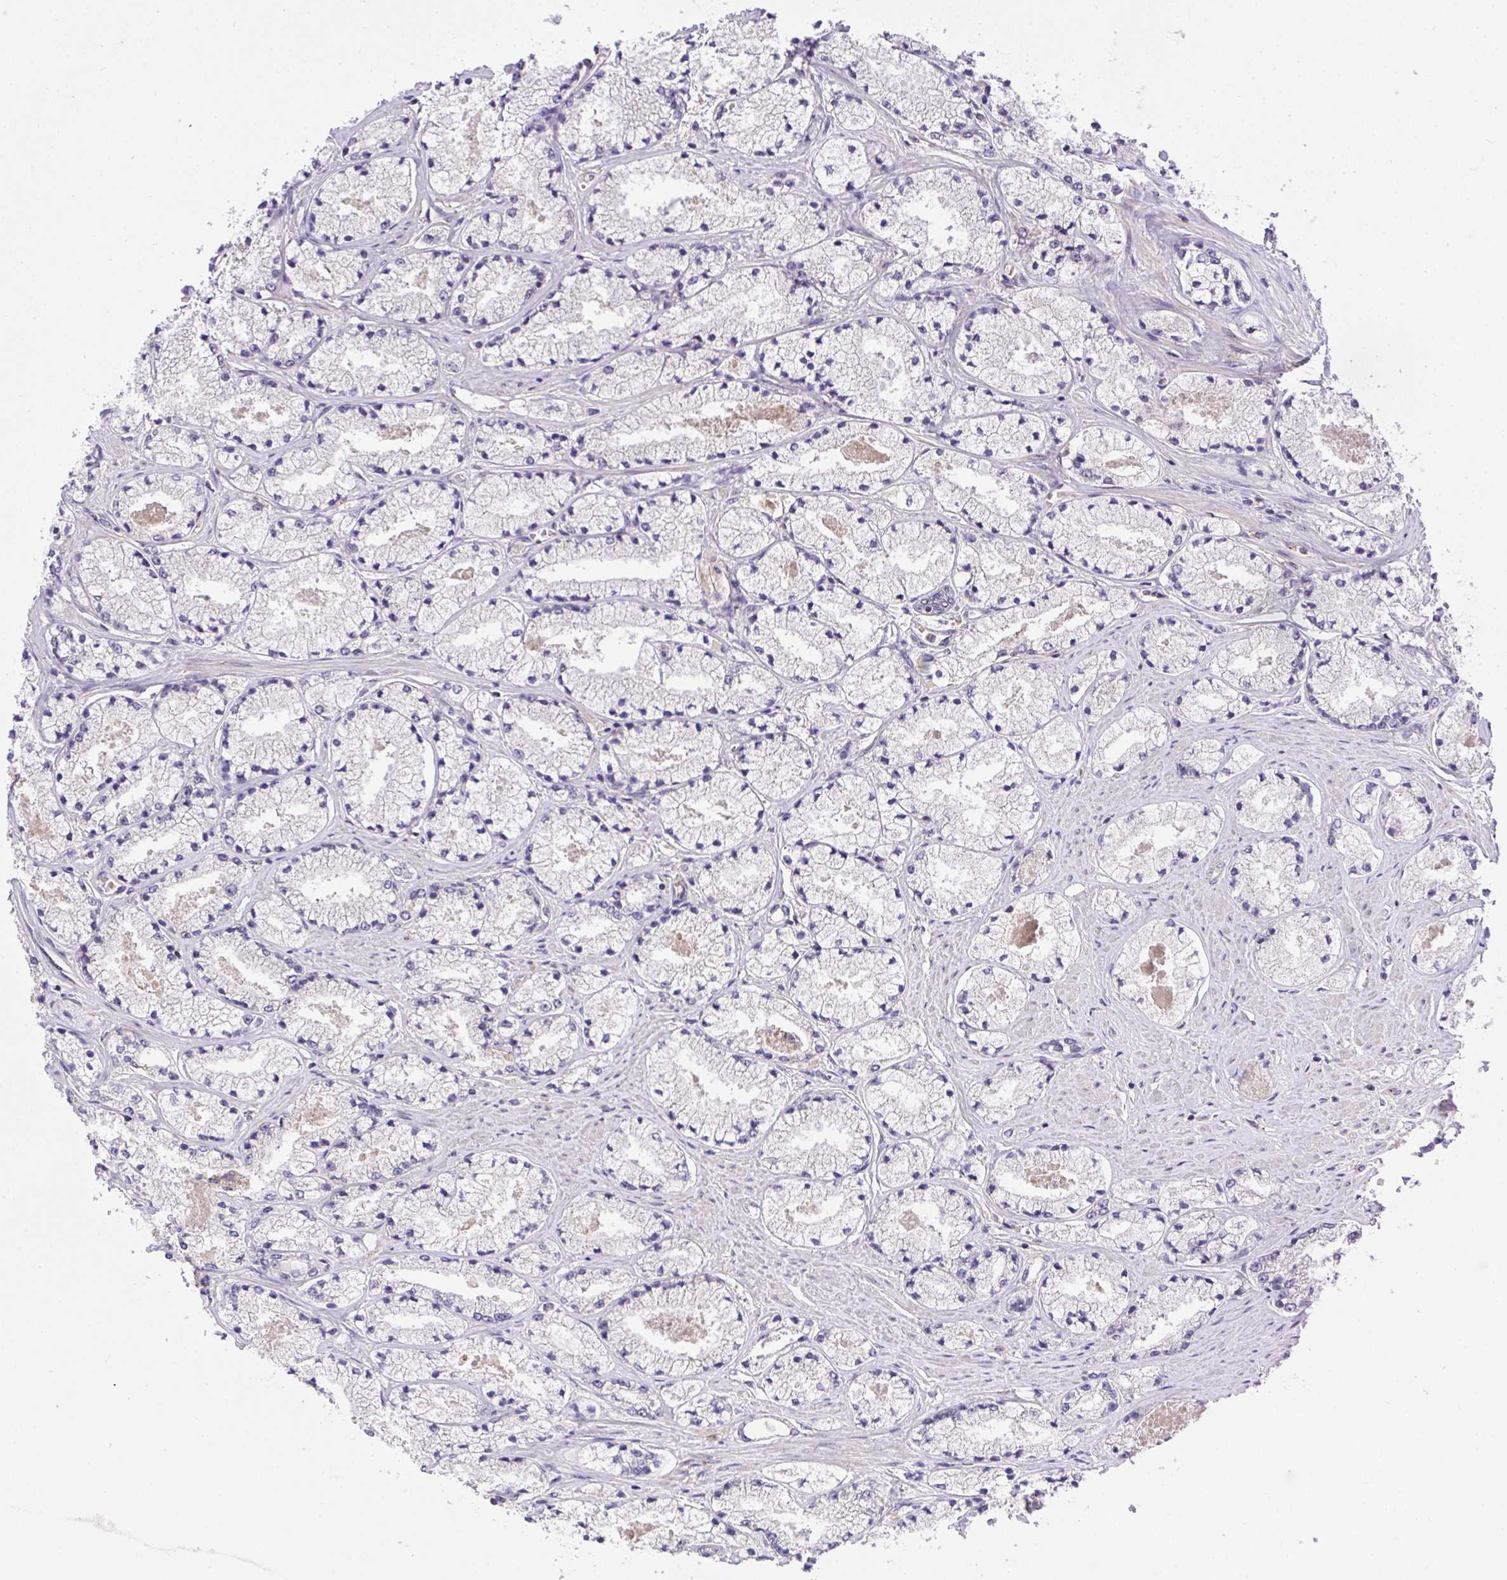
{"staining": {"intensity": "negative", "quantity": "none", "location": "none"}, "tissue": "prostate cancer", "cell_type": "Tumor cells", "image_type": "cancer", "snomed": [{"axis": "morphology", "description": "Adenocarcinoma, High grade"}, {"axis": "topography", "description": "Prostate"}], "caption": "Prostate cancer was stained to show a protein in brown. There is no significant expression in tumor cells.", "gene": "SLC9A6", "patient": {"sex": "male", "age": 63}}